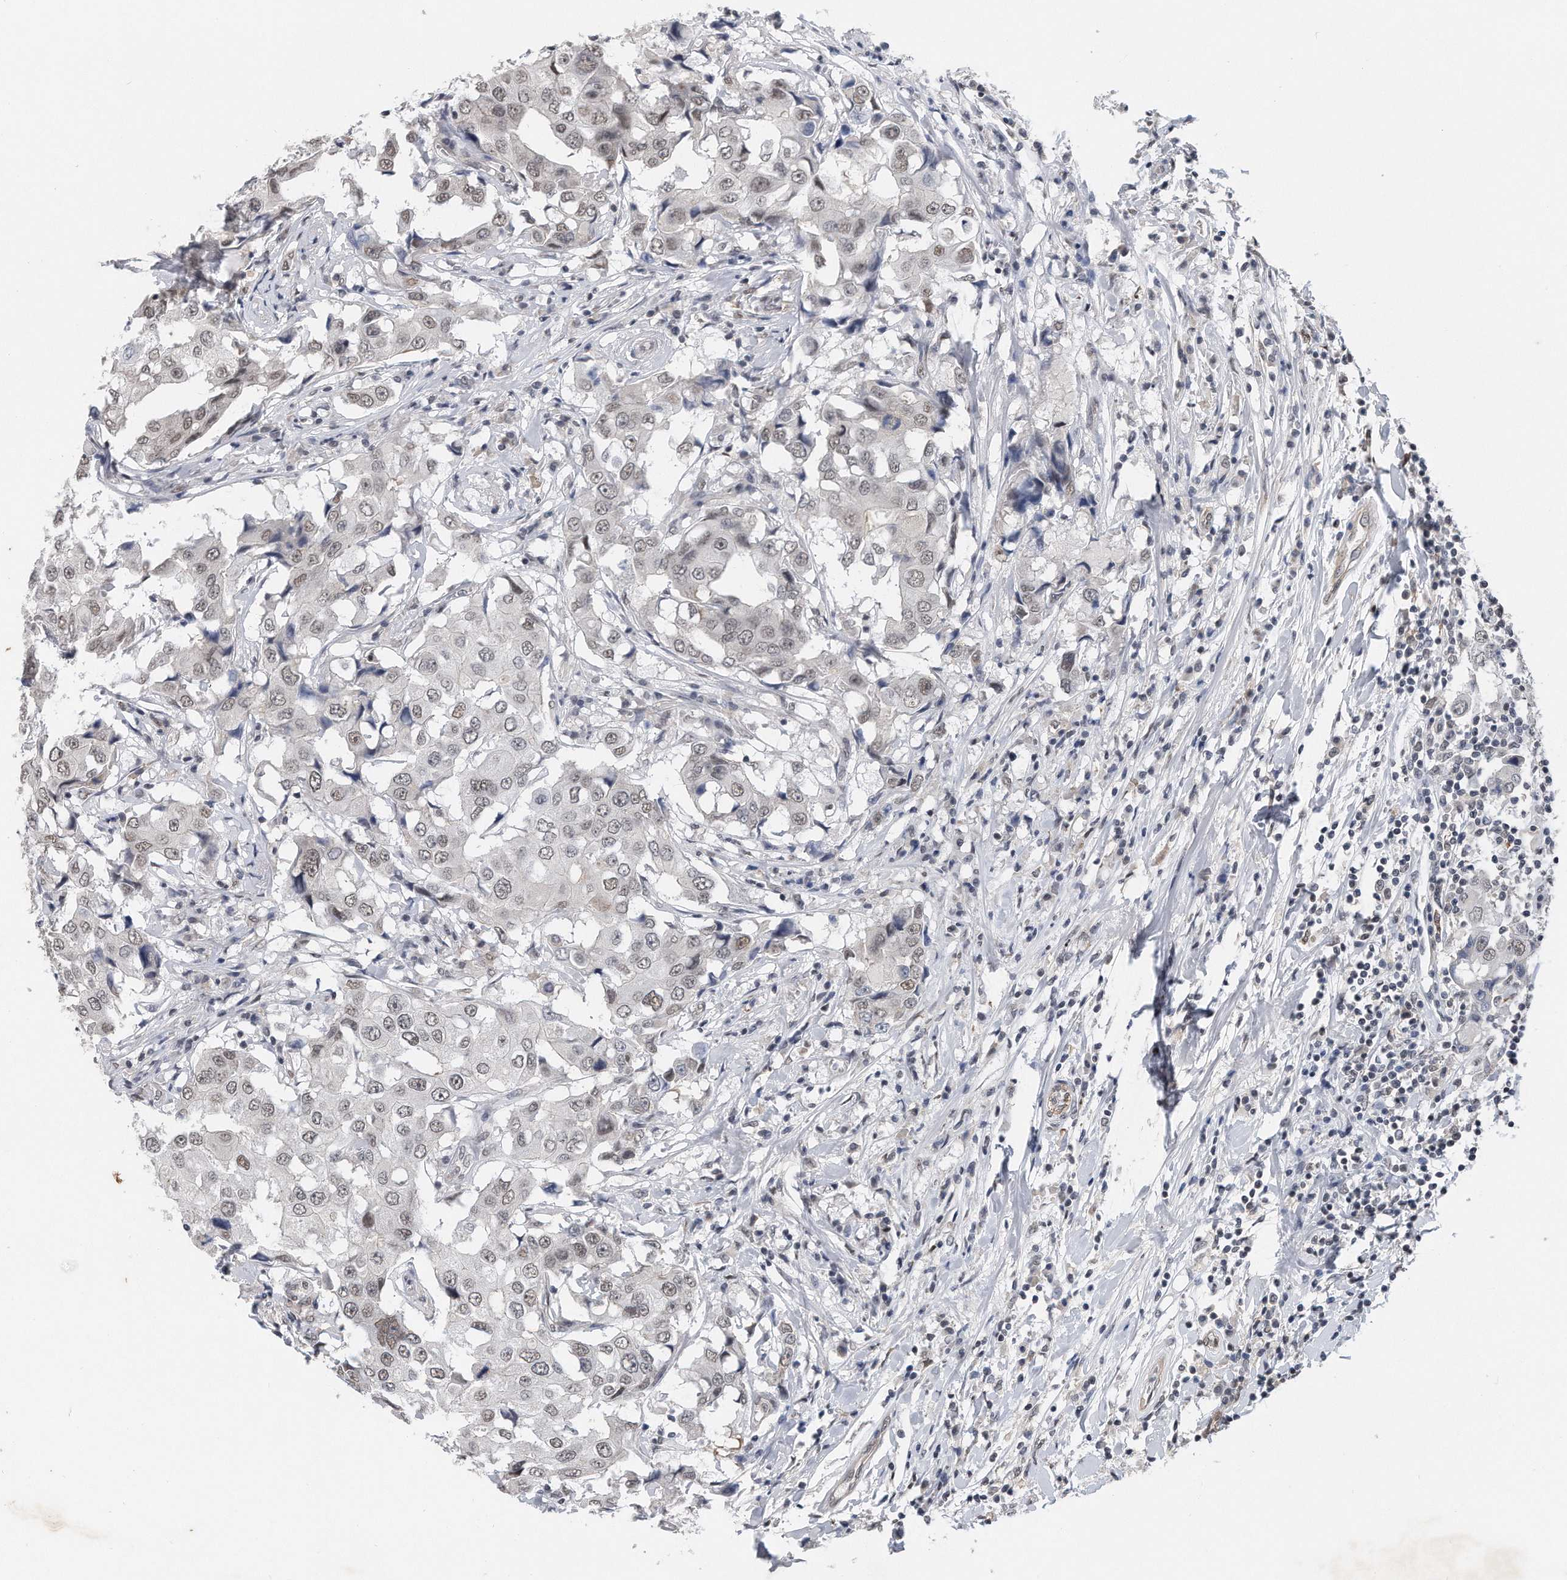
{"staining": {"intensity": "moderate", "quantity": ">75%", "location": "nuclear"}, "tissue": "breast cancer", "cell_type": "Tumor cells", "image_type": "cancer", "snomed": [{"axis": "morphology", "description": "Duct carcinoma"}, {"axis": "topography", "description": "Breast"}], "caption": "Immunohistochemical staining of human breast invasive ductal carcinoma shows medium levels of moderate nuclear staining in about >75% of tumor cells.", "gene": "TP53INP1", "patient": {"sex": "female", "age": 27}}